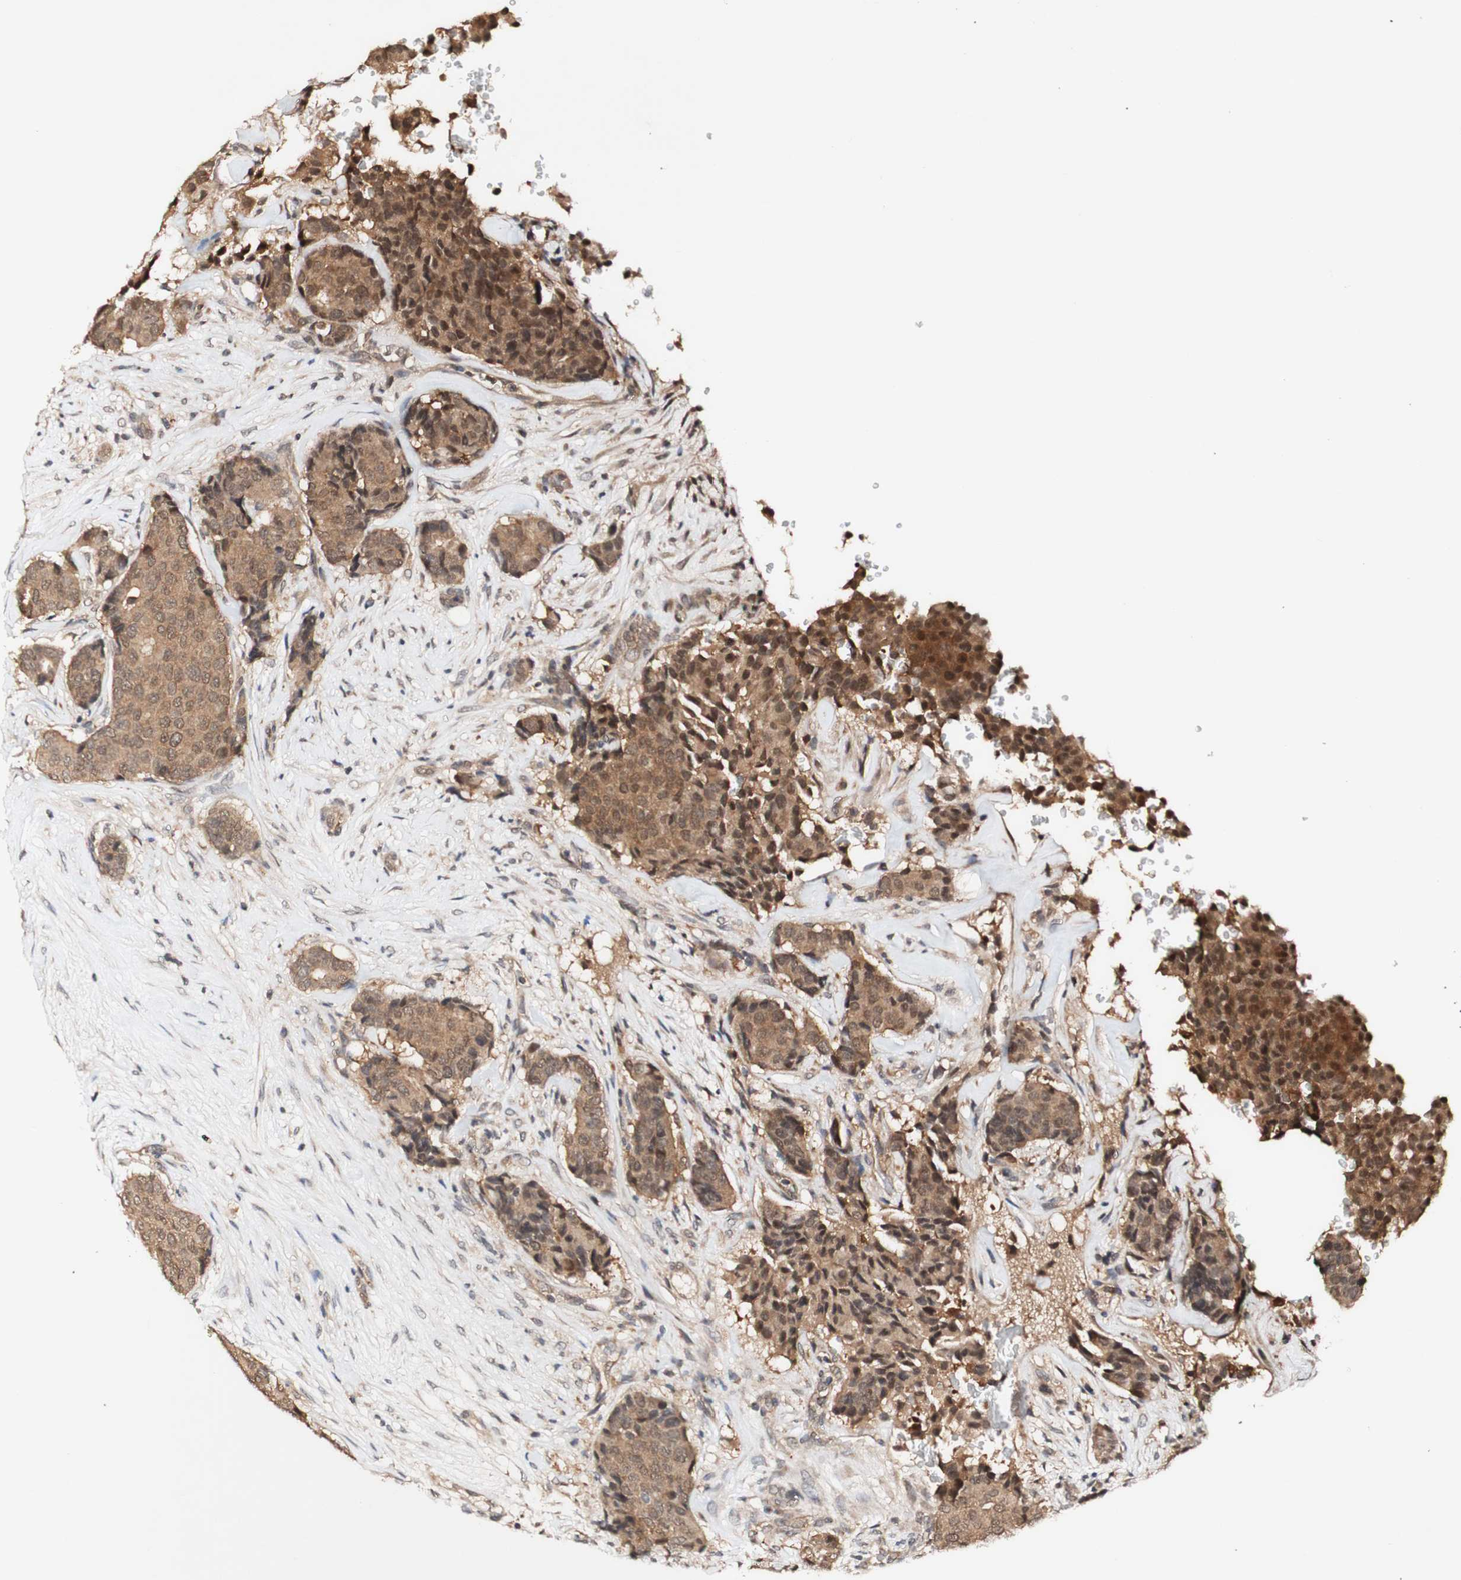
{"staining": {"intensity": "moderate", "quantity": ">75%", "location": "cytoplasmic/membranous"}, "tissue": "breast cancer", "cell_type": "Tumor cells", "image_type": "cancer", "snomed": [{"axis": "morphology", "description": "Duct carcinoma"}, {"axis": "topography", "description": "Breast"}], "caption": "Protein staining by IHC demonstrates moderate cytoplasmic/membranous expression in approximately >75% of tumor cells in breast cancer (infiltrating ductal carcinoma). (Stains: DAB (3,3'-diaminobenzidine) in brown, nuclei in blue, Microscopy: brightfield microscopy at high magnification).", "gene": "PIN1", "patient": {"sex": "female", "age": 75}}